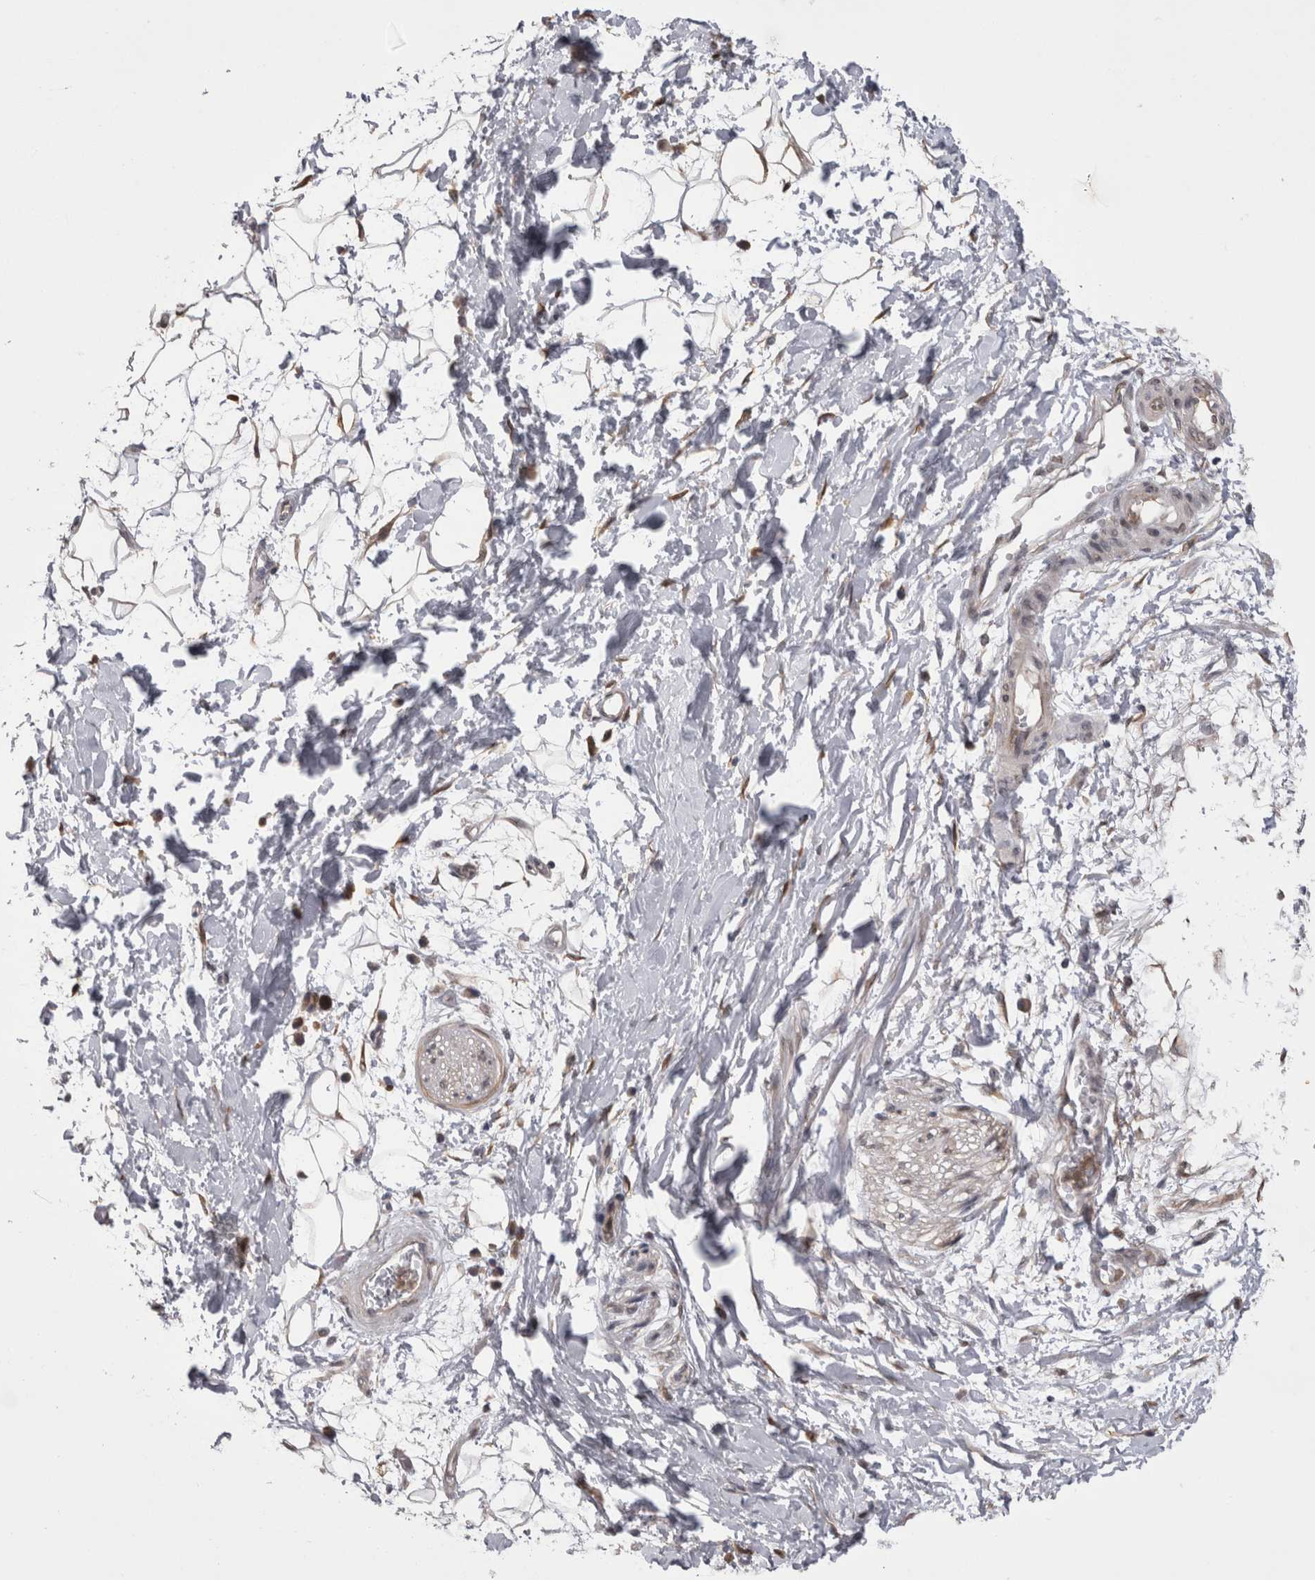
{"staining": {"intensity": "weak", "quantity": ">75%", "location": "cytoplasmic/membranous,nuclear"}, "tissue": "adipose tissue", "cell_type": "Adipocytes", "image_type": "normal", "snomed": [{"axis": "morphology", "description": "Normal tissue, NOS"}, {"axis": "topography", "description": "Soft tissue"}], "caption": "Immunohistochemistry (IHC) (DAB) staining of benign human adipose tissue exhibits weak cytoplasmic/membranous,nuclear protein positivity in about >75% of adipocytes. (DAB (3,3'-diaminobenzidine) = brown stain, brightfield microscopy at high magnification).", "gene": "CHIC1", "patient": {"sex": "male", "age": 72}}